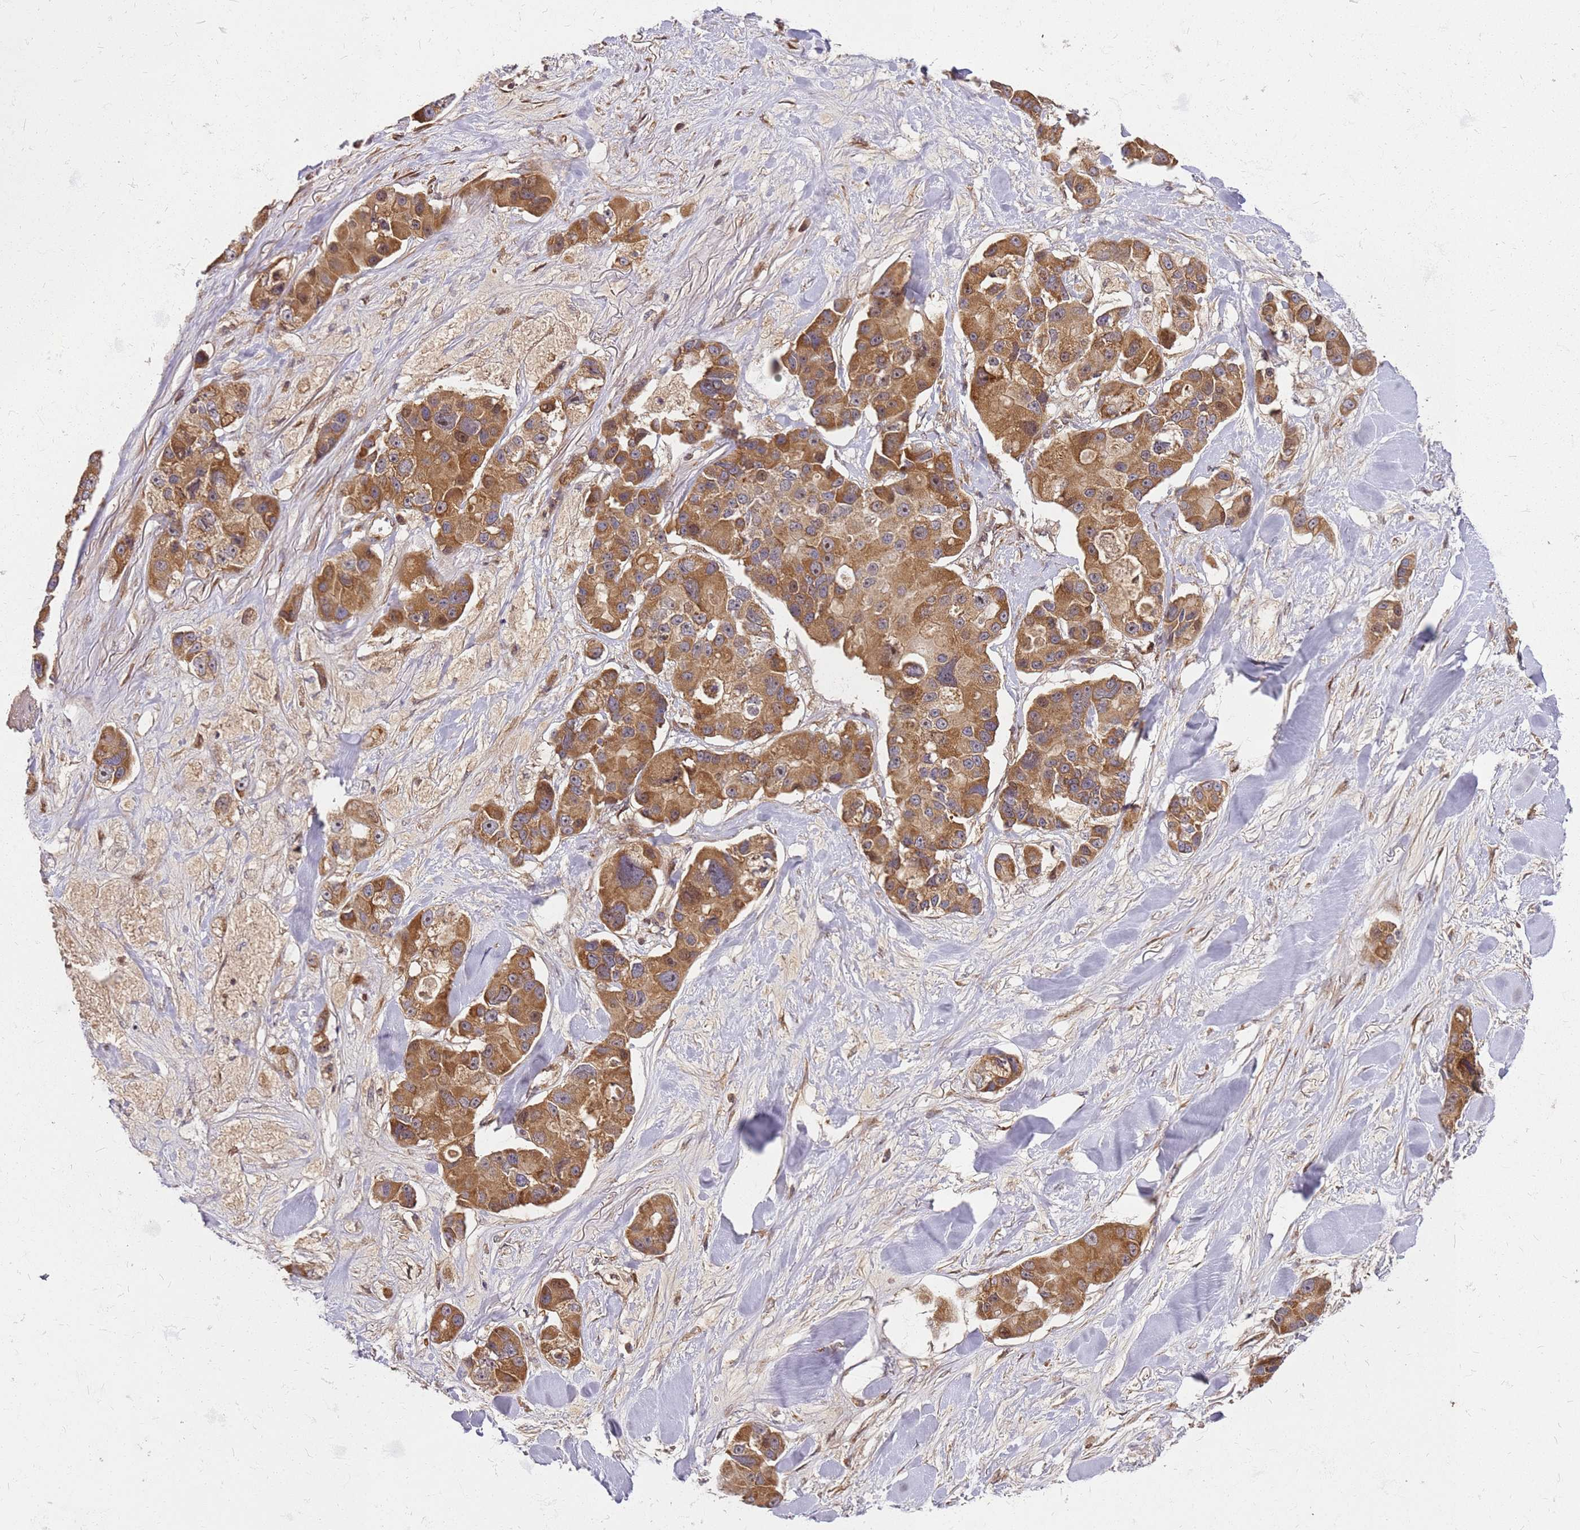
{"staining": {"intensity": "moderate", "quantity": ">75%", "location": "cytoplasmic/membranous"}, "tissue": "lung cancer", "cell_type": "Tumor cells", "image_type": "cancer", "snomed": [{"axis": "morphology", "description": "Adenocarcinoma, NOS"}, {"axis": "topography", "description": "Lung"}], "caption": "Immunohistochemistry (IHC) histopathology image of lung adenocarcinoma stained for a protein (brown), which shows medium levels of moderate cytoplasmic/membranous positivity in about >75% of tumor cells.", "gene": "CCDC159", "patient": {"sex": "female", "age": 54}}